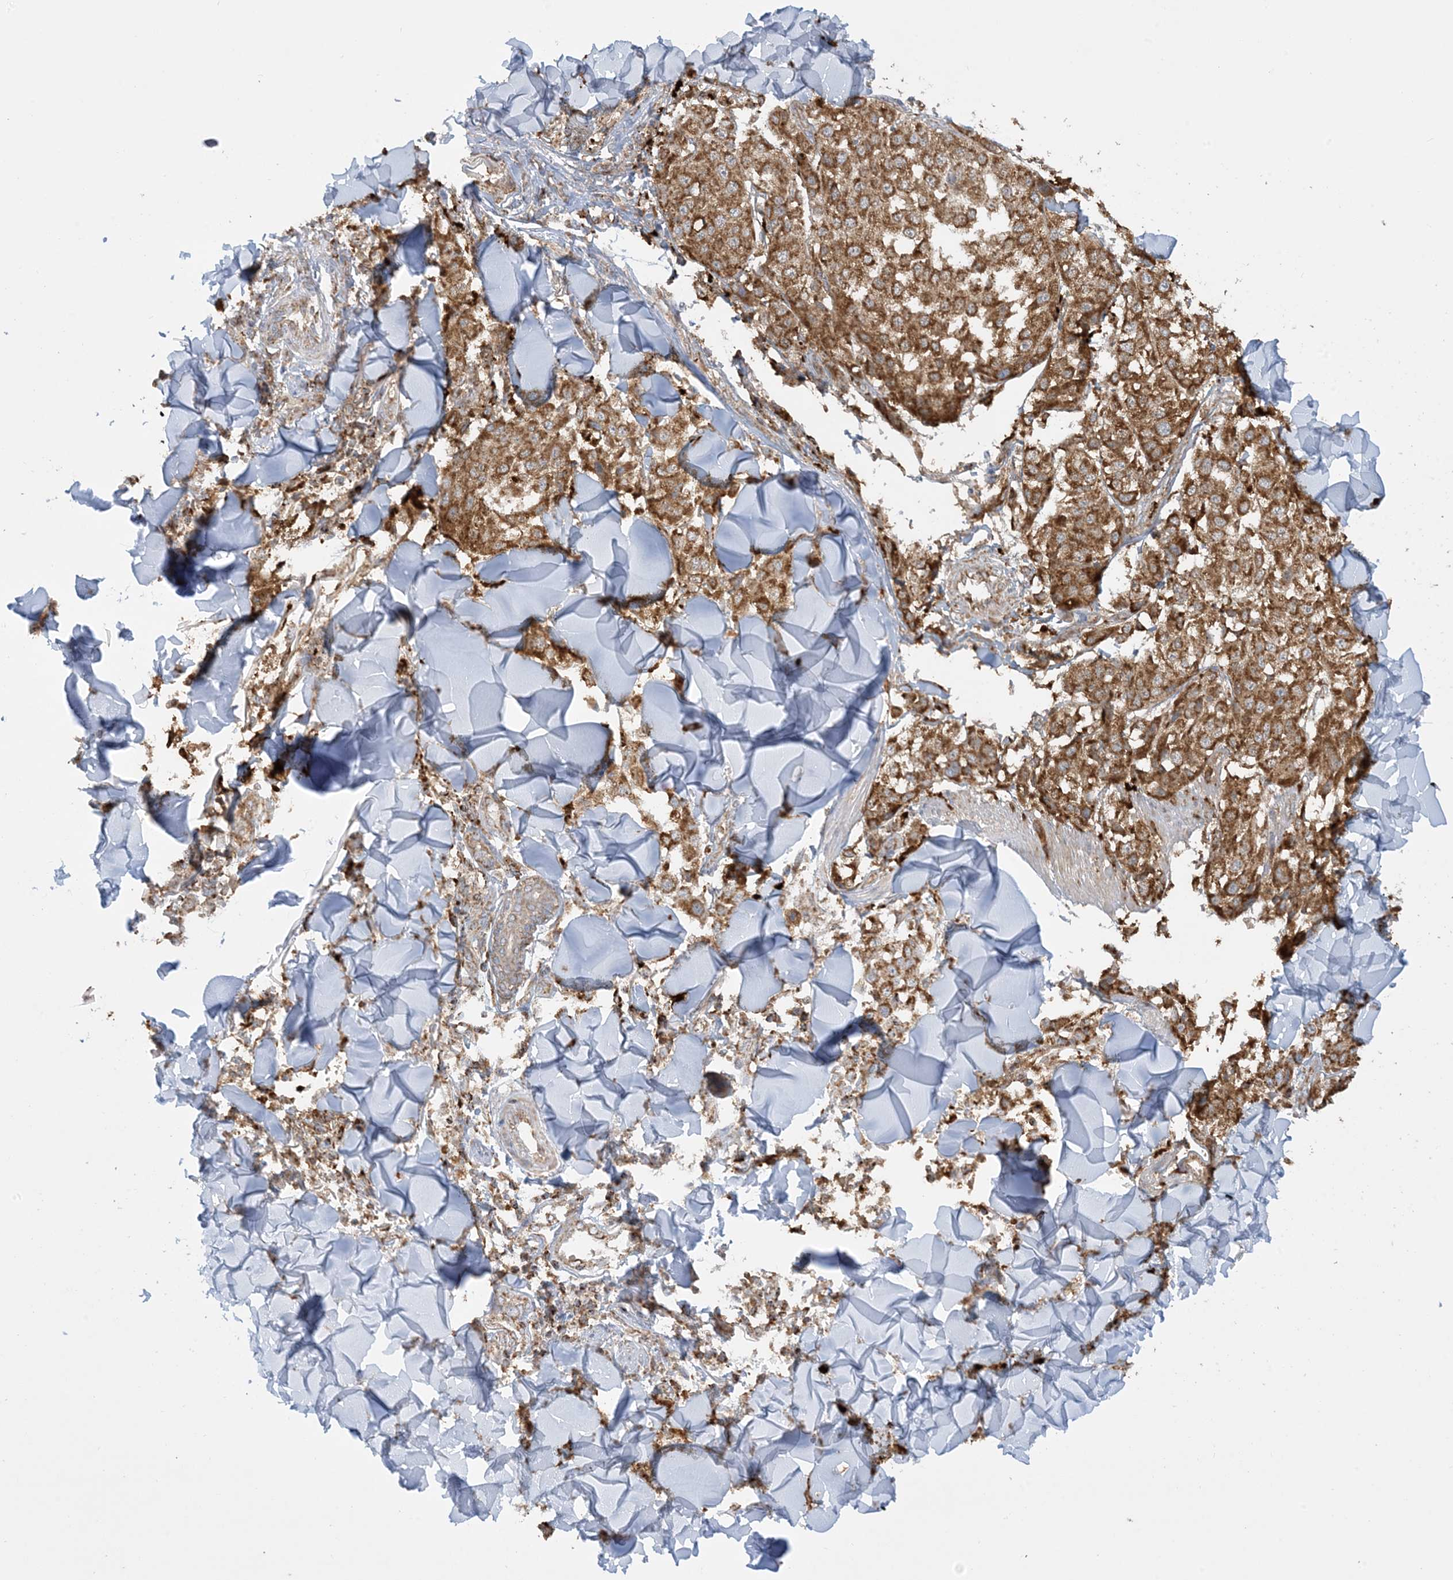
{"staining": {"intensity": "moderate", "quantity": ">75%", "location": "cytoplasmic/membranous"}, "tissue": "melanoma", "cell_type": "Tumor cells", "image_type": "cancer", "snomed": [{"axis": "morphology", "description": "Malignant melanoma, NOS"}, {"axis": "topography", "description": "Skin"}], "caption": "Immunohistochemical staining of melanoma displays medium levels of moderate cytoplasmic/membranous protein staining in approximately >75% of tumor cells. Nuclei are stained in blue.", "gene": "AGA", "patient": {"sex": "female", "age": 64}}